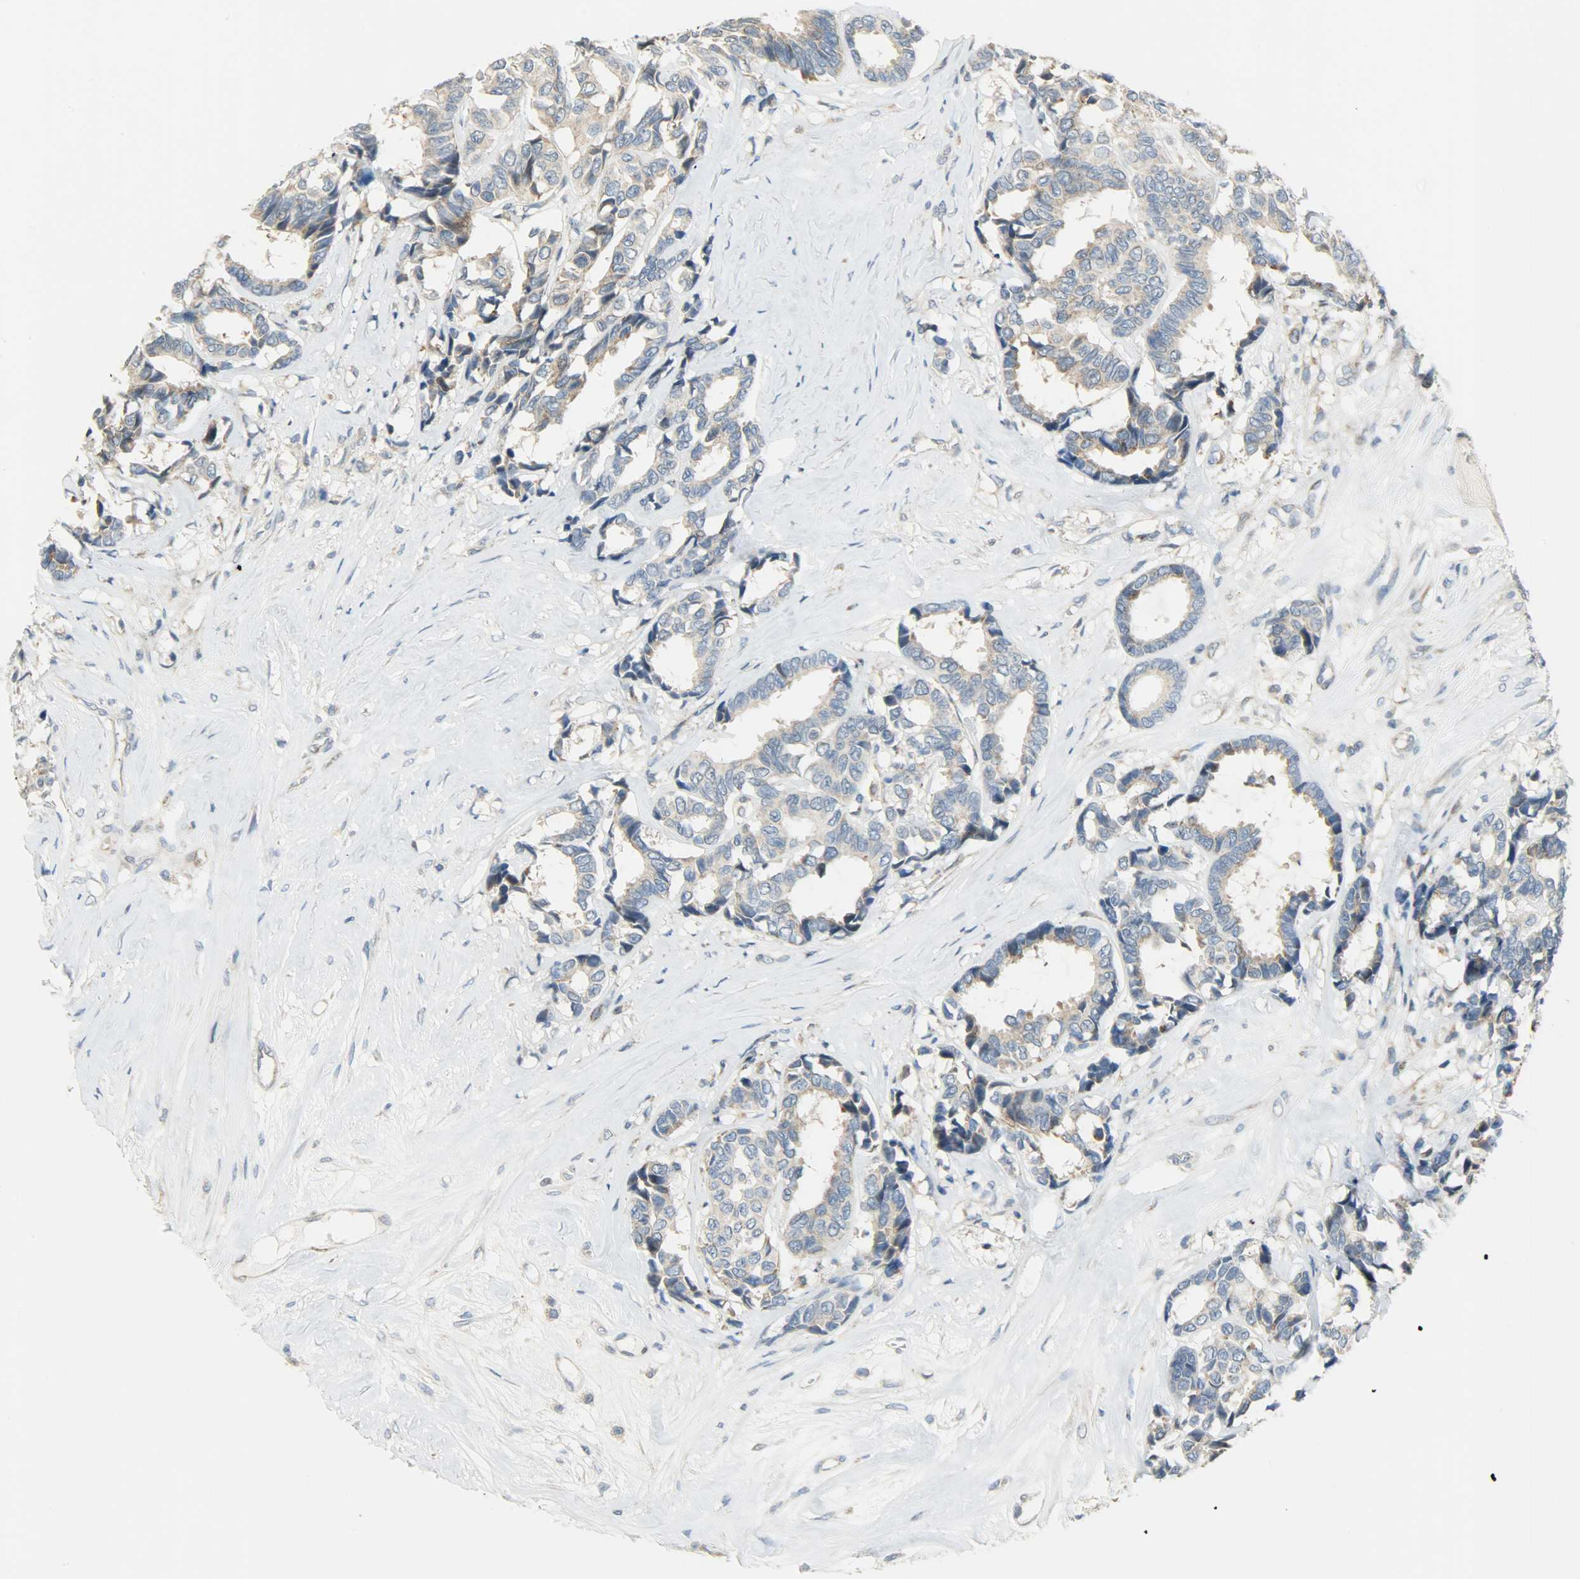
{"staining": {"intensity": "weak", "quantity": "25%-75%", "location": "cytoplasmic/membranous"}, "tissue": "breast cancer", "cell_type": "Tumor cells", "image_type": "cancer", "snomed": [{"axis": "morphology", "description": "Duct carcinoma"}, {"axis": "topography", "description": "Breast"}], "caption": "Weak cytoplasmic/membranous protein staining is appreciated in about 25%-75% of tumor cells in breast infiltrating ductal carcinoma. The staining was performed using DAB, with brown indicating positive protein expression. Nuclei are stained blue with hematoxylin.", "gene": "PPP1R1B", "patient": {"sex": "female", "age": 87}}